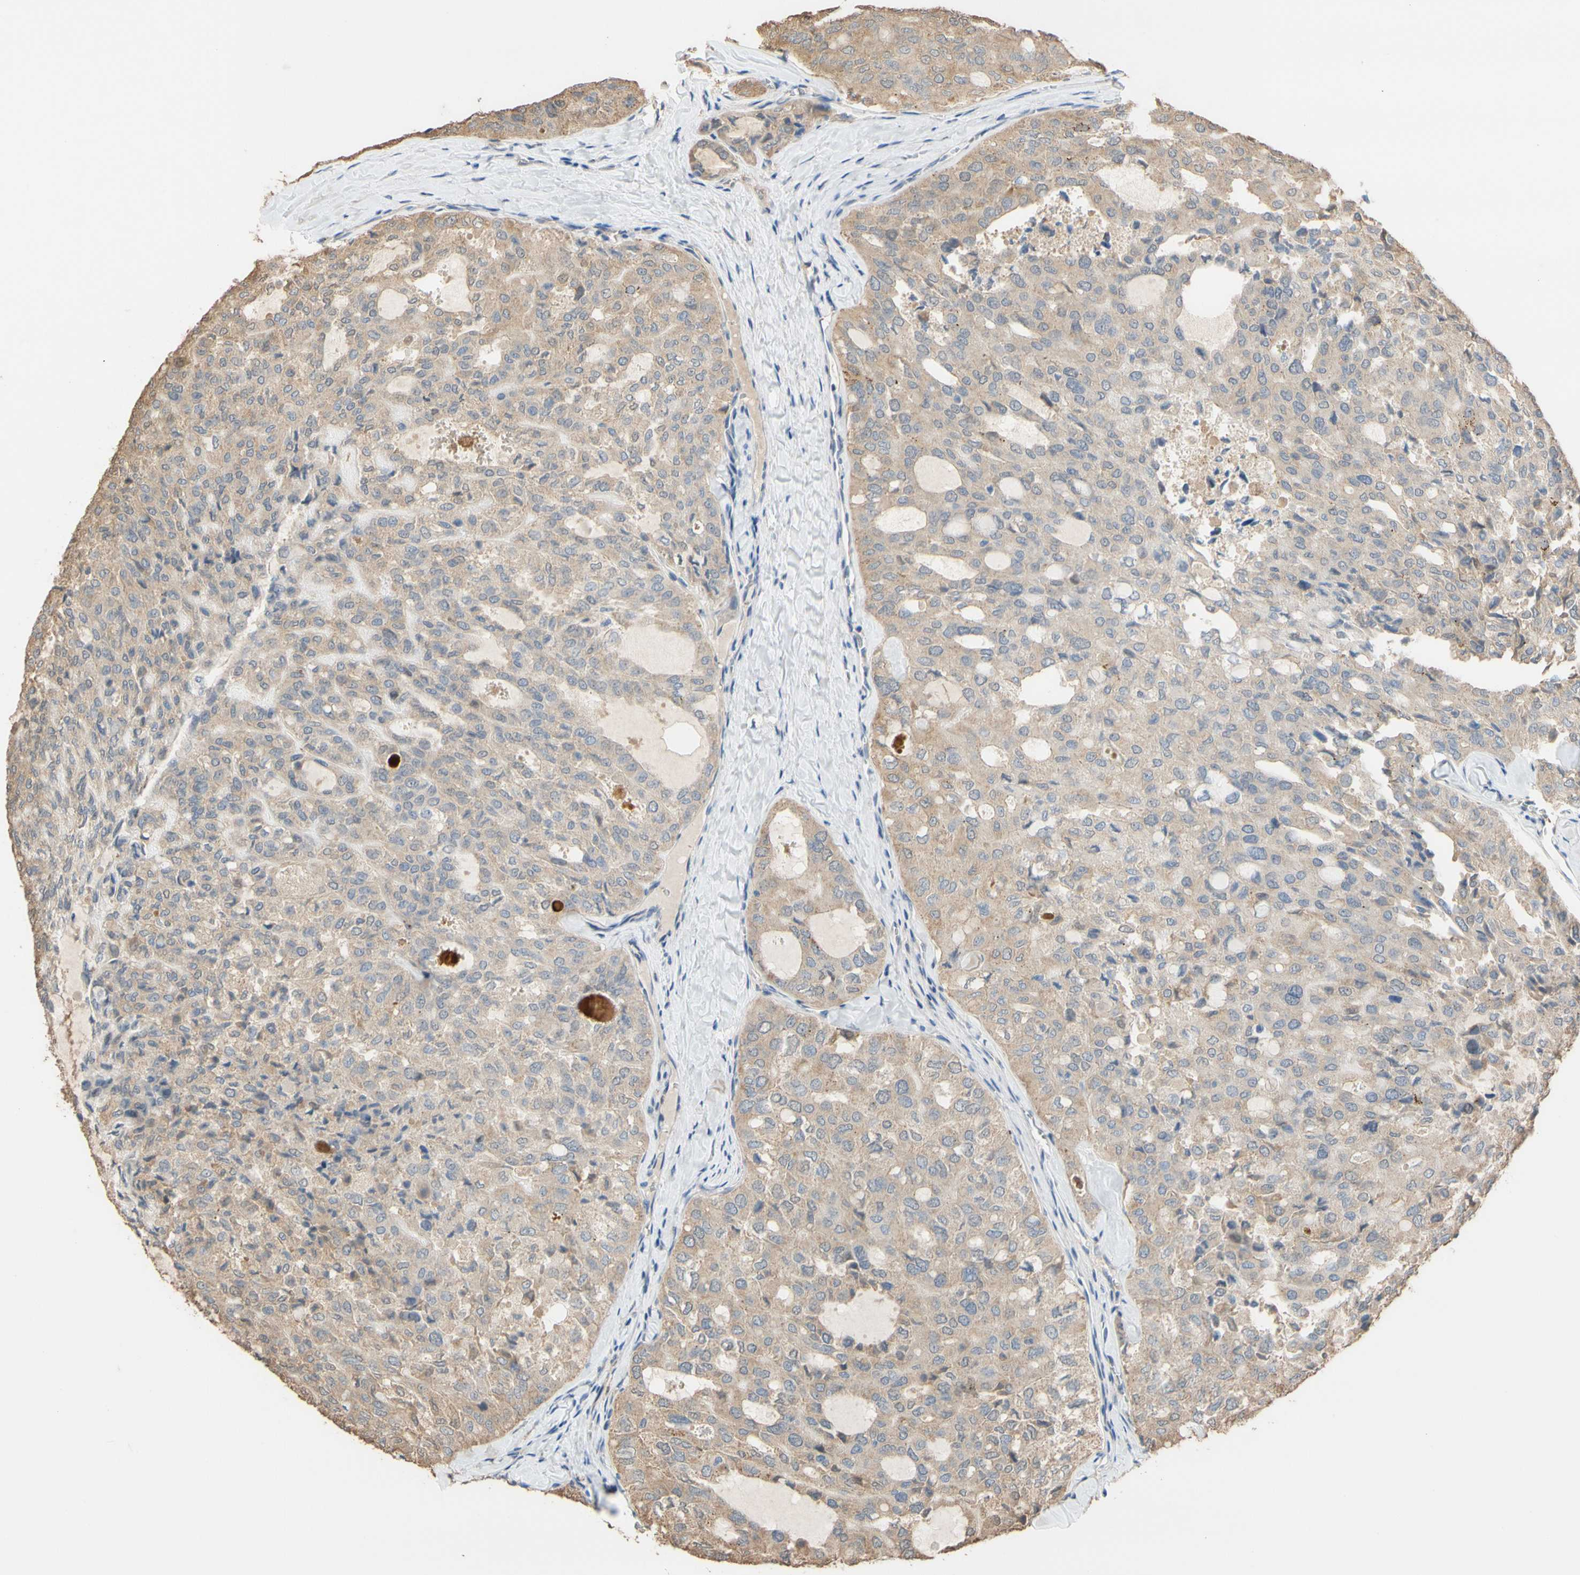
{"staining": {"intensity": "moderate", "quantity": ">75%", "location": "cytoplasmic/membranous"}, "tissue": "thyroid cancer", "cell_type": "Tumor cells", "image_type": "cancer", "snomed": [{"axis": "morphology", "description": "Follicular adenoma carcinoma, NOS"}, {"axis": "topography", "description": "Thyroid gland"}], "caption": "Thyroid follicular adenoma carcinoma tissue exhibits moderate cytoplasmic/membranous staining in about >75% of tumor cells", "gene": "ALDH1A2", "patient": {"sex": "male", "age": 75}}